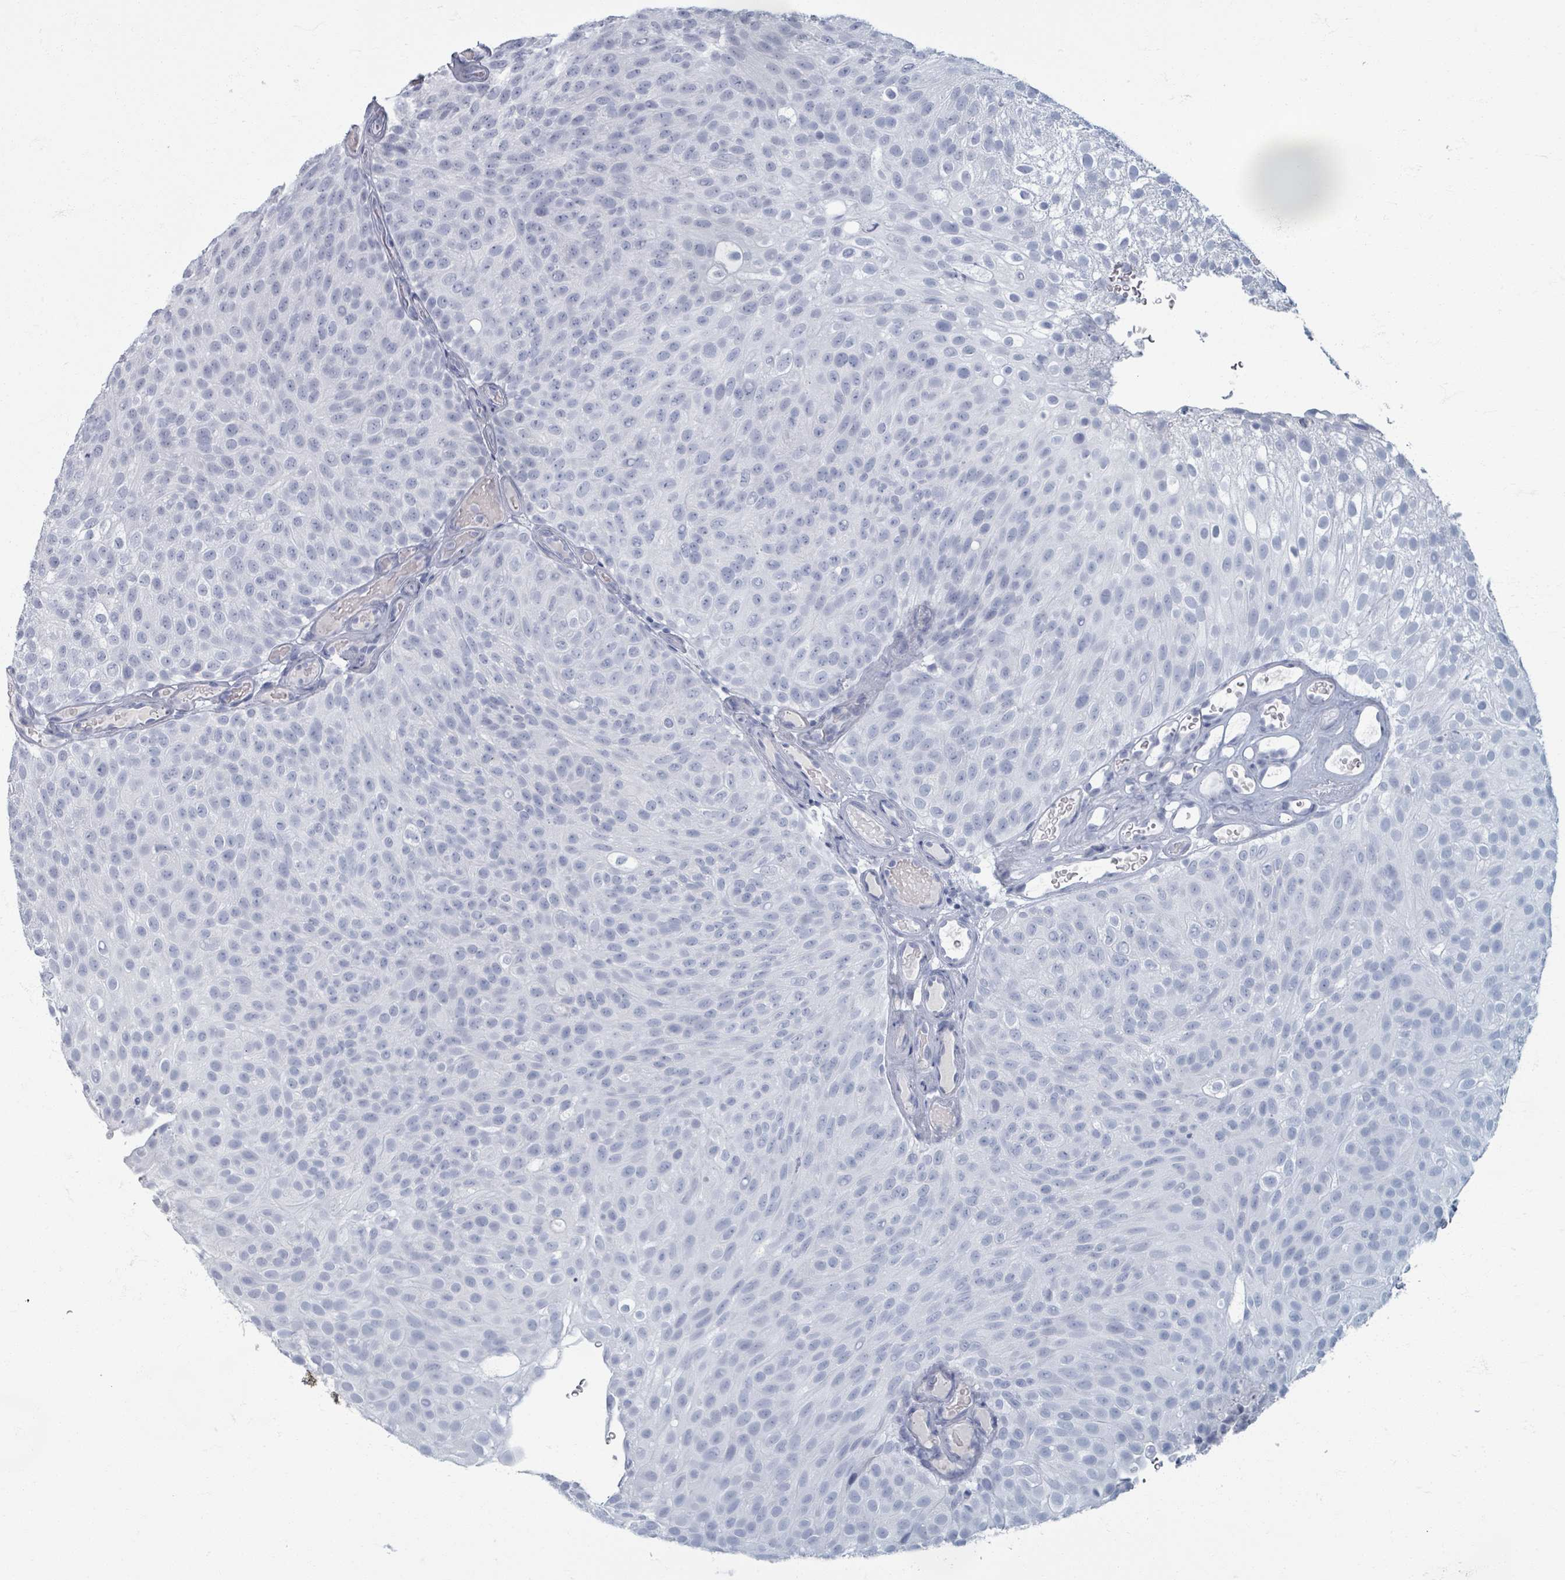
{"staining": {"intensity": "negative", "quantity": "none", "location": "none"}, "tissue": "urothelial cancer", "cell_type": "Tumor cells", "image_type": "cancer", "snomed": [{"axis": "morphology", "description": "Urothelial carcinoma, Low grade"}, {"axis": "topography", "description": "Urinary bladder"}], "caption": "The immunohistochemistry photomicrograph has no significant positivity in tumor cells of urothelial cancer tissue.", "gene": "TAS2R1", "patient": {"sex": "male", "age": 78}}